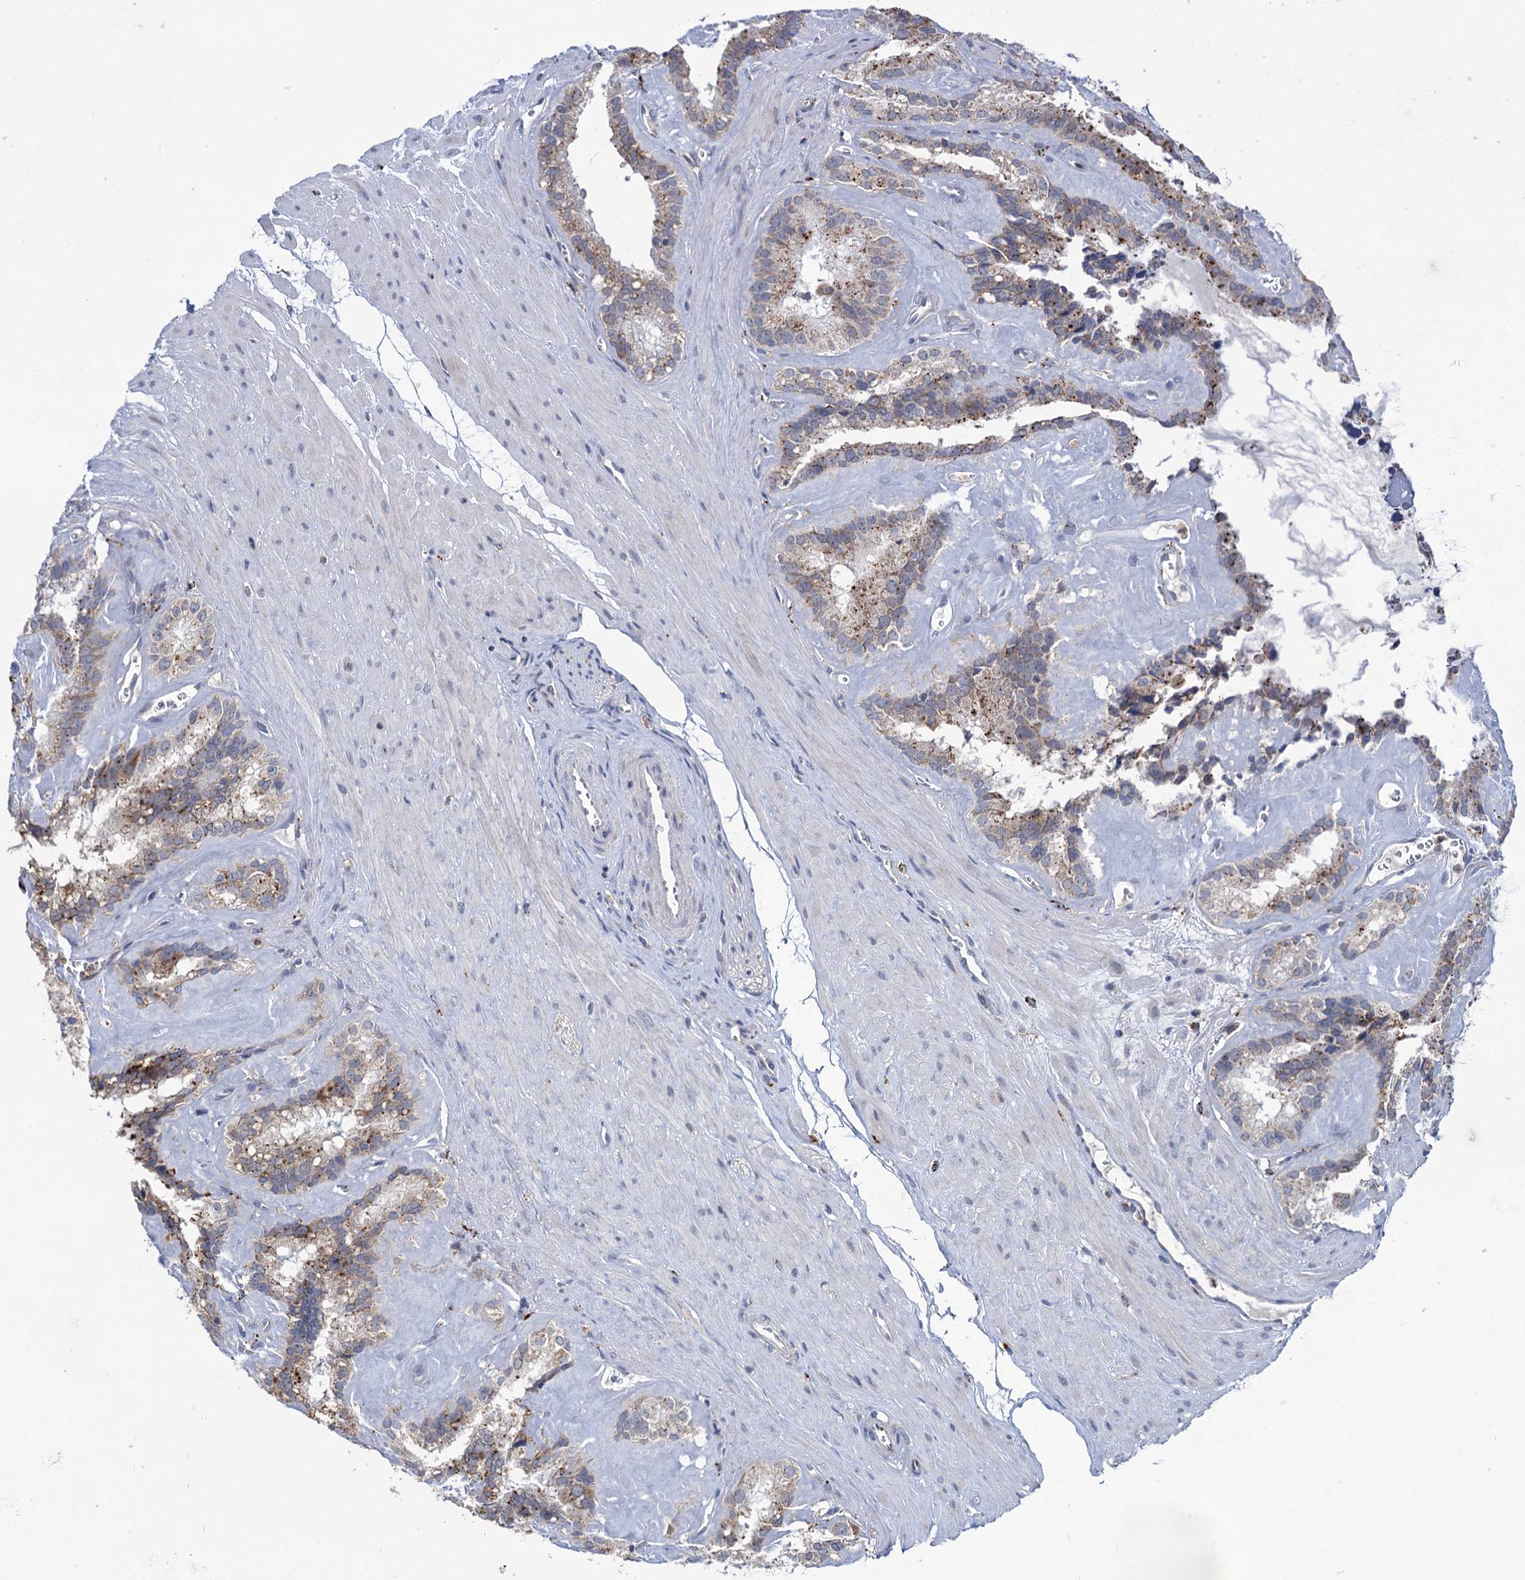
{"staining": {"intensity": "weak", "quantity": ">75%", "location": "cytoplasmic/membranous"}, "tissue": "seminal vesicle", "cell_type": "Glandular cells", "image_type": "normal", "snomed": [{"axis": "morphology", "description": "Normal tissue, NOS"}, {"axis": "topography", "description": "Prostate"}, {"axis": "topography", "description": "Seminal veicle"}], "caption": "Immunohistochemical staining of benign seminal vesicle shows >75% levels of weak cytoplasmic/membranous protein expression in approximately >75% of glandular cells. (DAB IHC, brown staining for protein, blue staining for nuclei).", "gene": "ANKS3", "patient": {"sex": "male", "age": 59}}